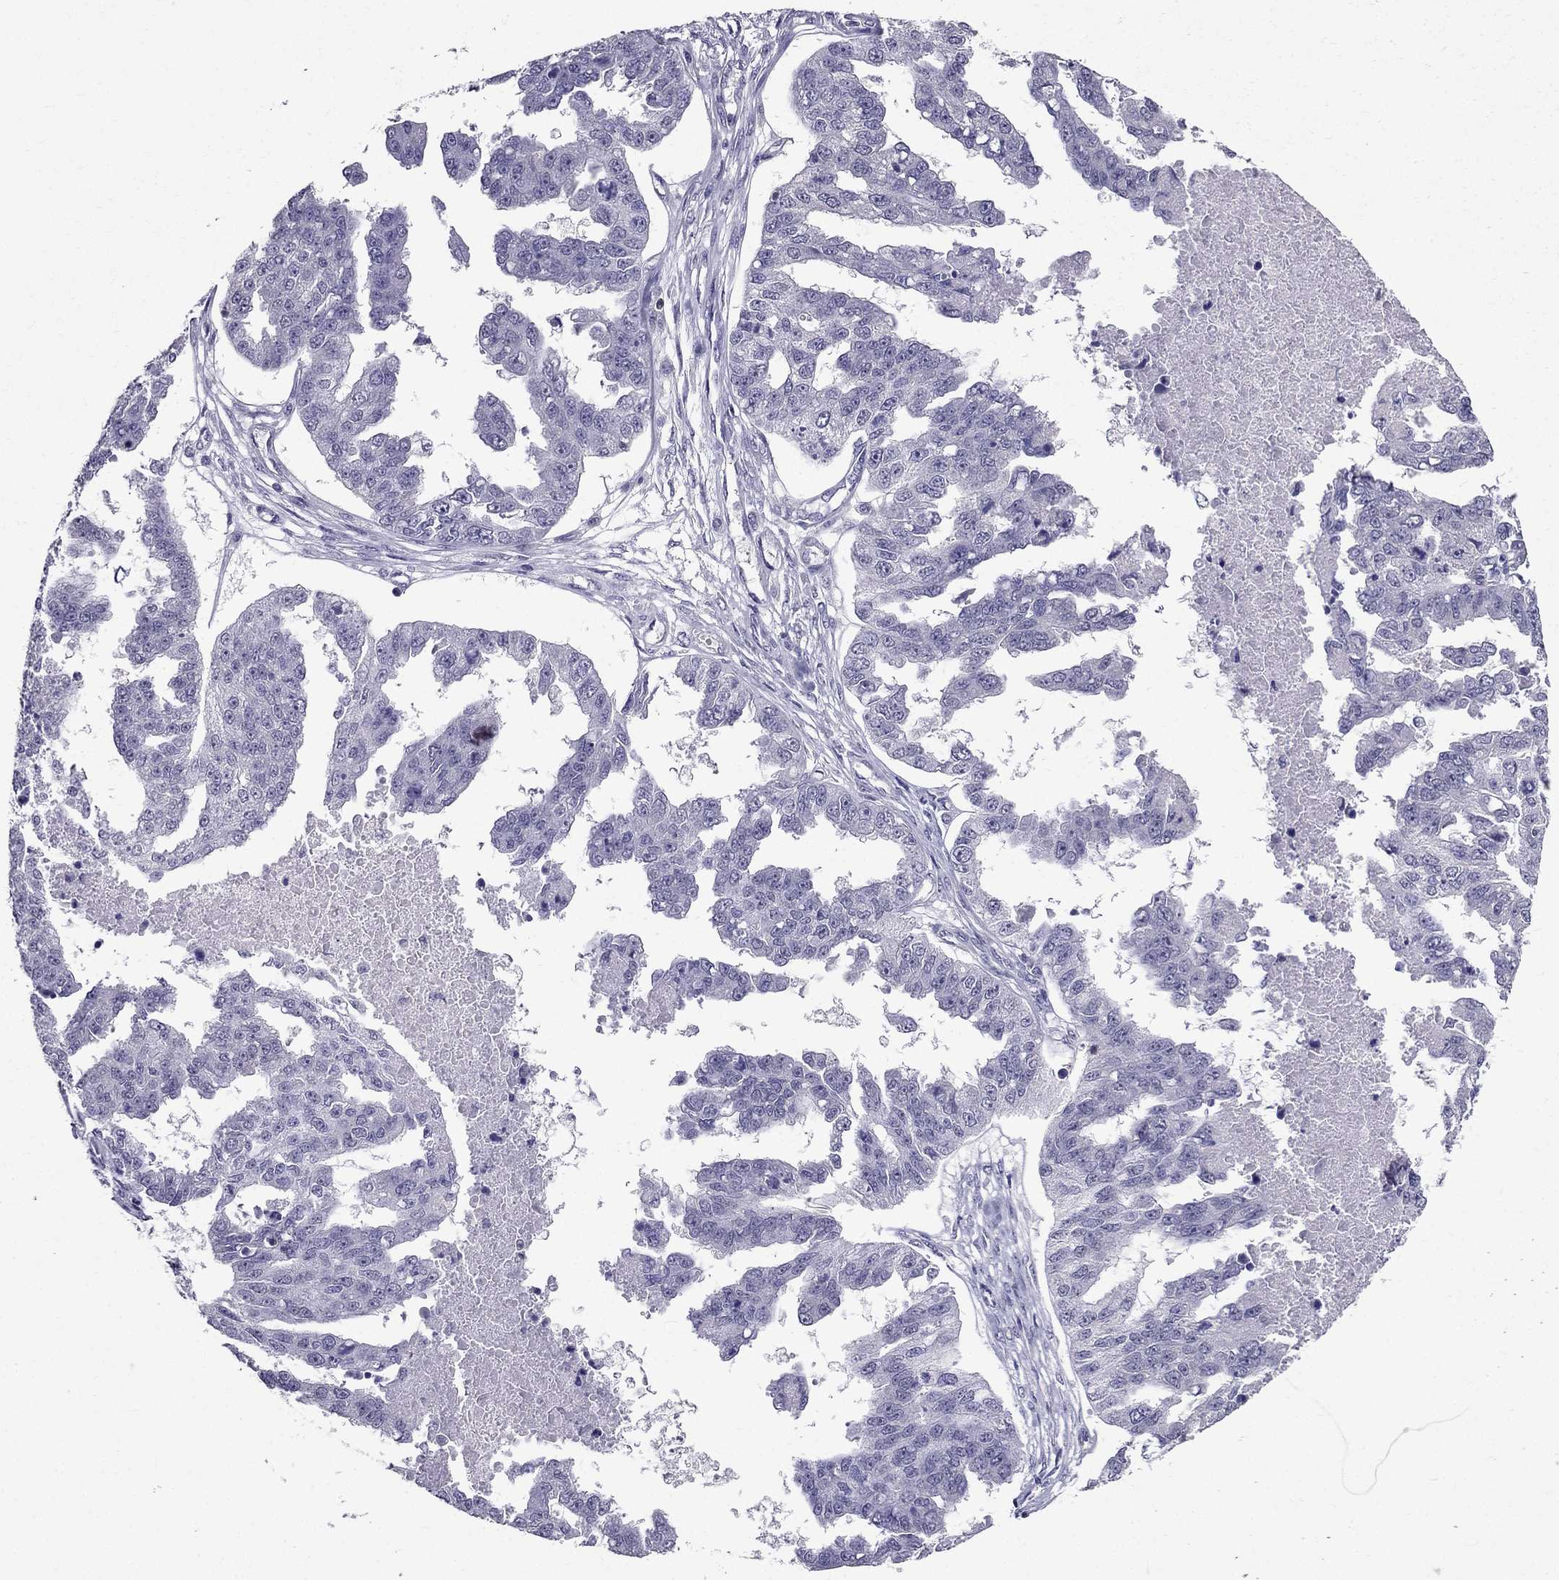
{"staining": {"intensity": "negative", "quantity": "none", "location": "none"}, "tissue": "ovarian cancer", "cell_type": "Tumor cells", "image_type": "cancer", "snomed": [{"axis": "morphology", "description": "Cystadenocarcinoma, serous, NOS"}, {"axis": "topography", "description": "Ovary"}], "caption": "Immunohistochemical staining of human ovarian cancer reveals no significant positivity in tumor cells.", "gene": "AAK1", "patient": {"sex": "female", "age": 58}}